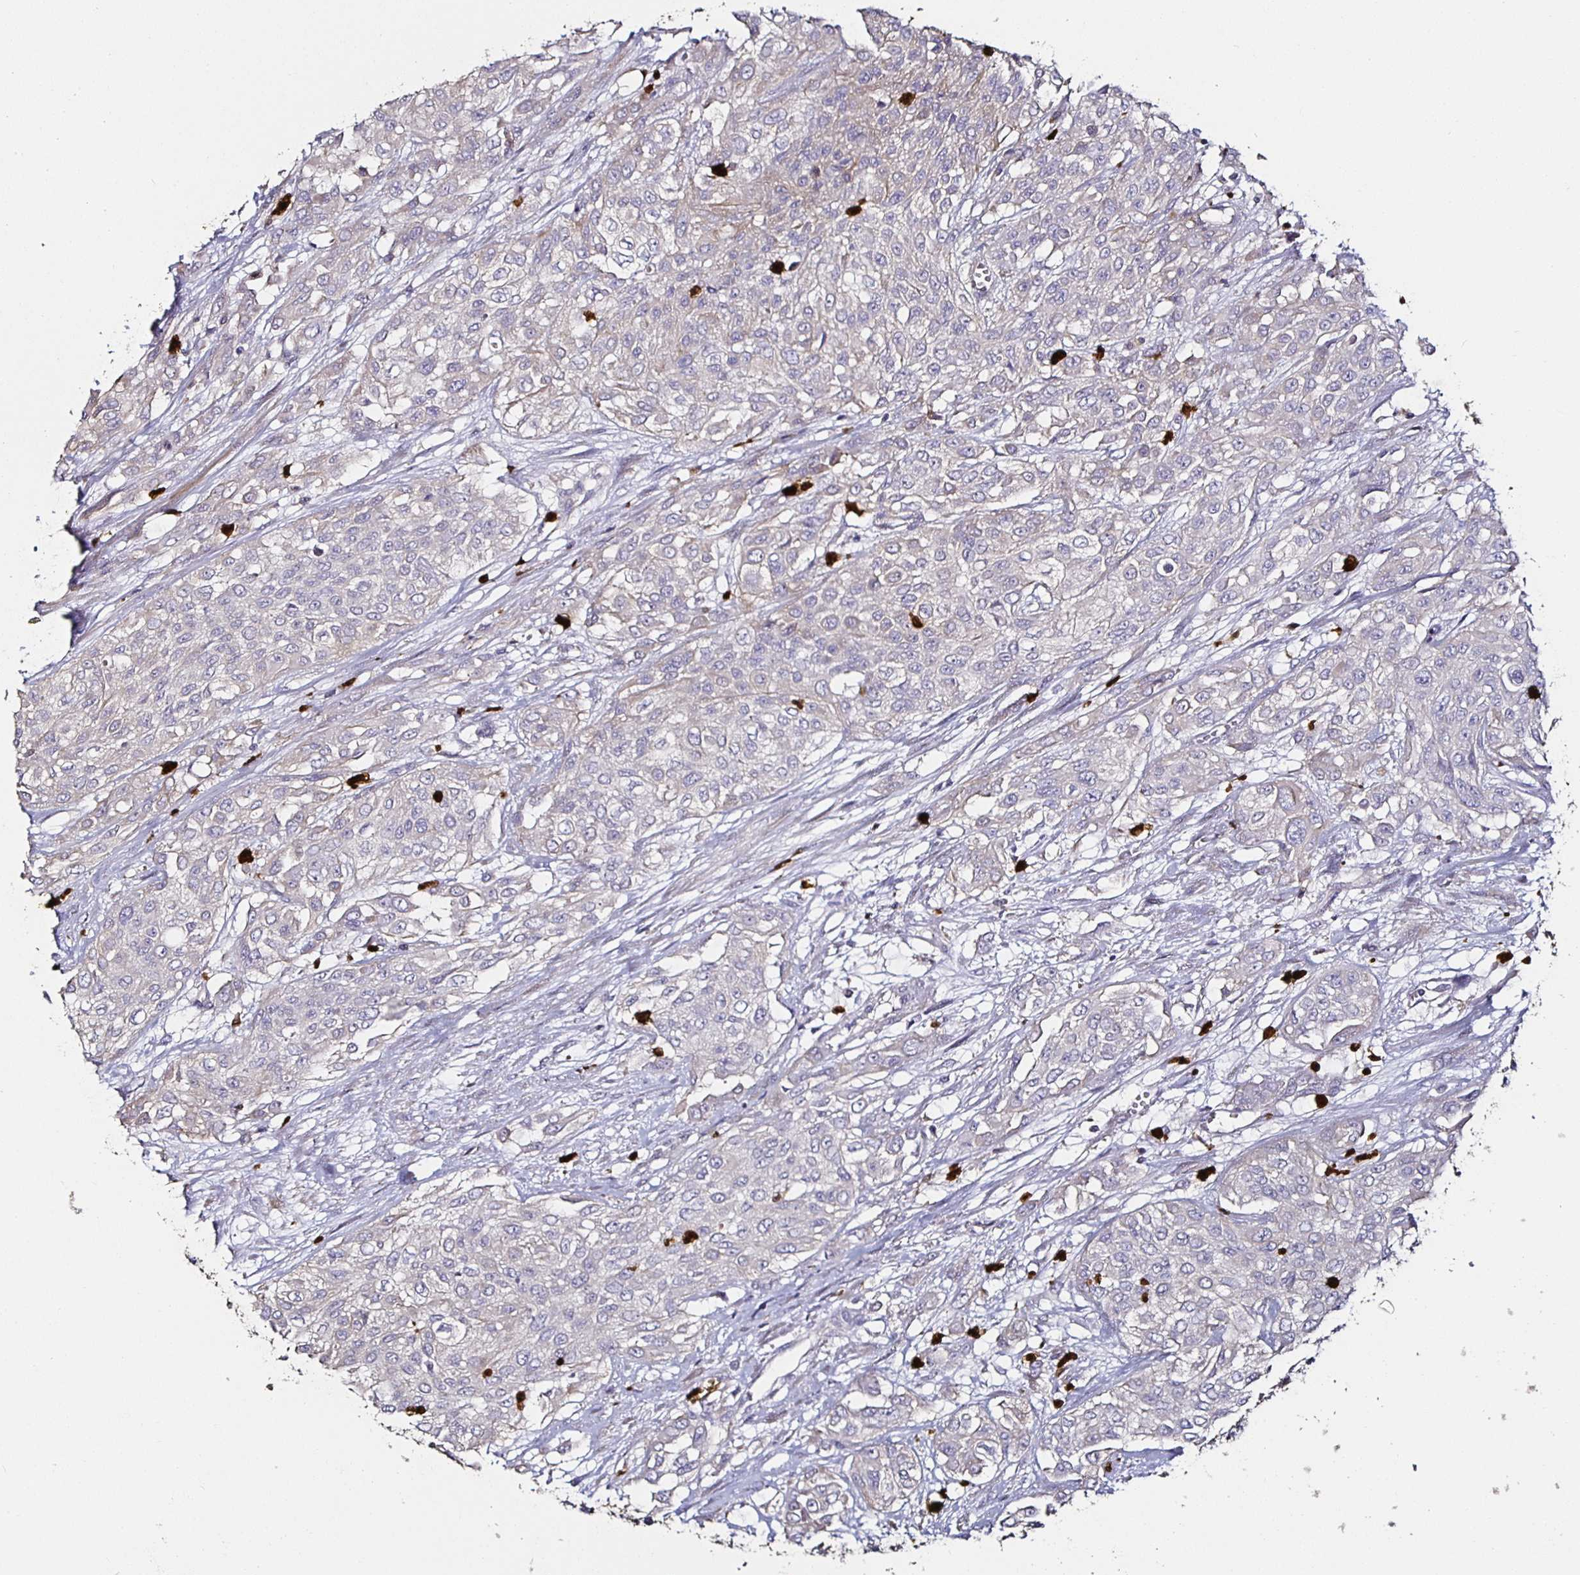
{"staining": {"intensity": "negative", "quantity": "none", "location": "none"}, "tissue": "urothelial cancer", "cell_type": "Tumor cells", "image_type": "cancer", "snomed": [{"axis": "morphology", "description": "Urothelial carcinoma, High grade"}, {"axis": "topography", "description": "Urinary bladder"}], "caption": "Tumor cells show no significant protein staining in high-grade urothelial carcinoma. (DAB (3,3'-diaminobenzidine) immunohistochemistry with hematoxylin counter stain).", "gene": "TLR4", "patient": {"sex": "male", "age": 57}}